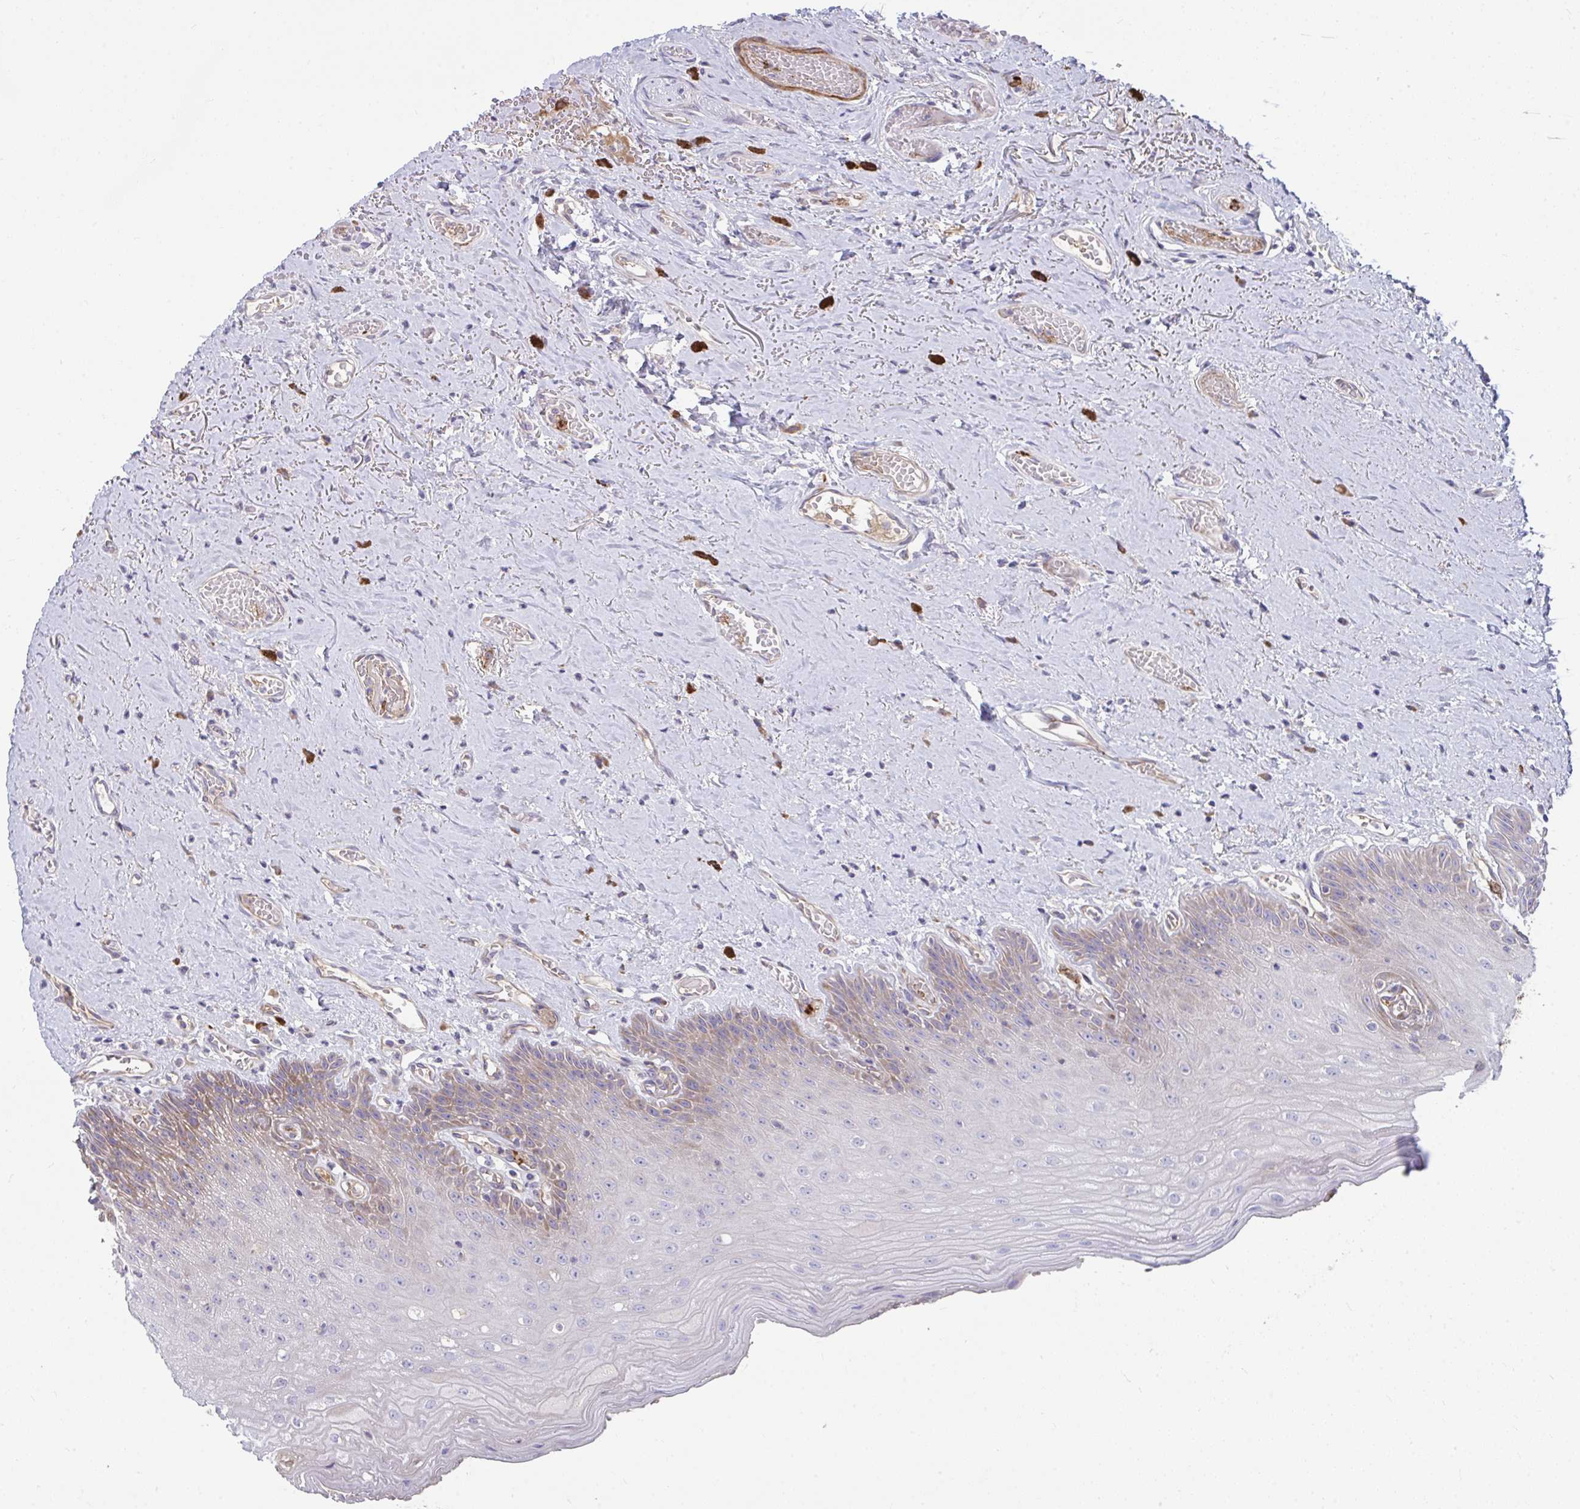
{"staining": {"intensity": "weak", "quantity": "<25%", "location": "cytoplasmic/membranous"}, "tissue": "oral mucosa", "cell_type": "Squamous epithelial cells", "image_type": "normal", "snomed": [{"axis": "morphology", "description": "Normal tissue, NOS"}, {"axis": "morphology", "description": "Squamous cell carcinoma, NOS"}, {"axis": "topography", "description": "Oral tissue"}, {"axis": "topography", "description": "Peripheral nerve tissue"}, {"axis": "topography", "description": "Head-Neck"}], "caption": "This photomicrograph is of normal oral mucosa stained with immunohistochemistry (IHC) to label a protein in brown with the nuclei are counter-stained blue. There is no expression in squamous epithelial cells. (Stains: DAB (3,3'-diaminobenzidine) immunohistochemistry (IHC) with hematoxylin counter stain, Microscopy: brightfield microscopy at high magnification).", "gene": "PIGZ", "patient": {"sex": "female", "age": 59}}